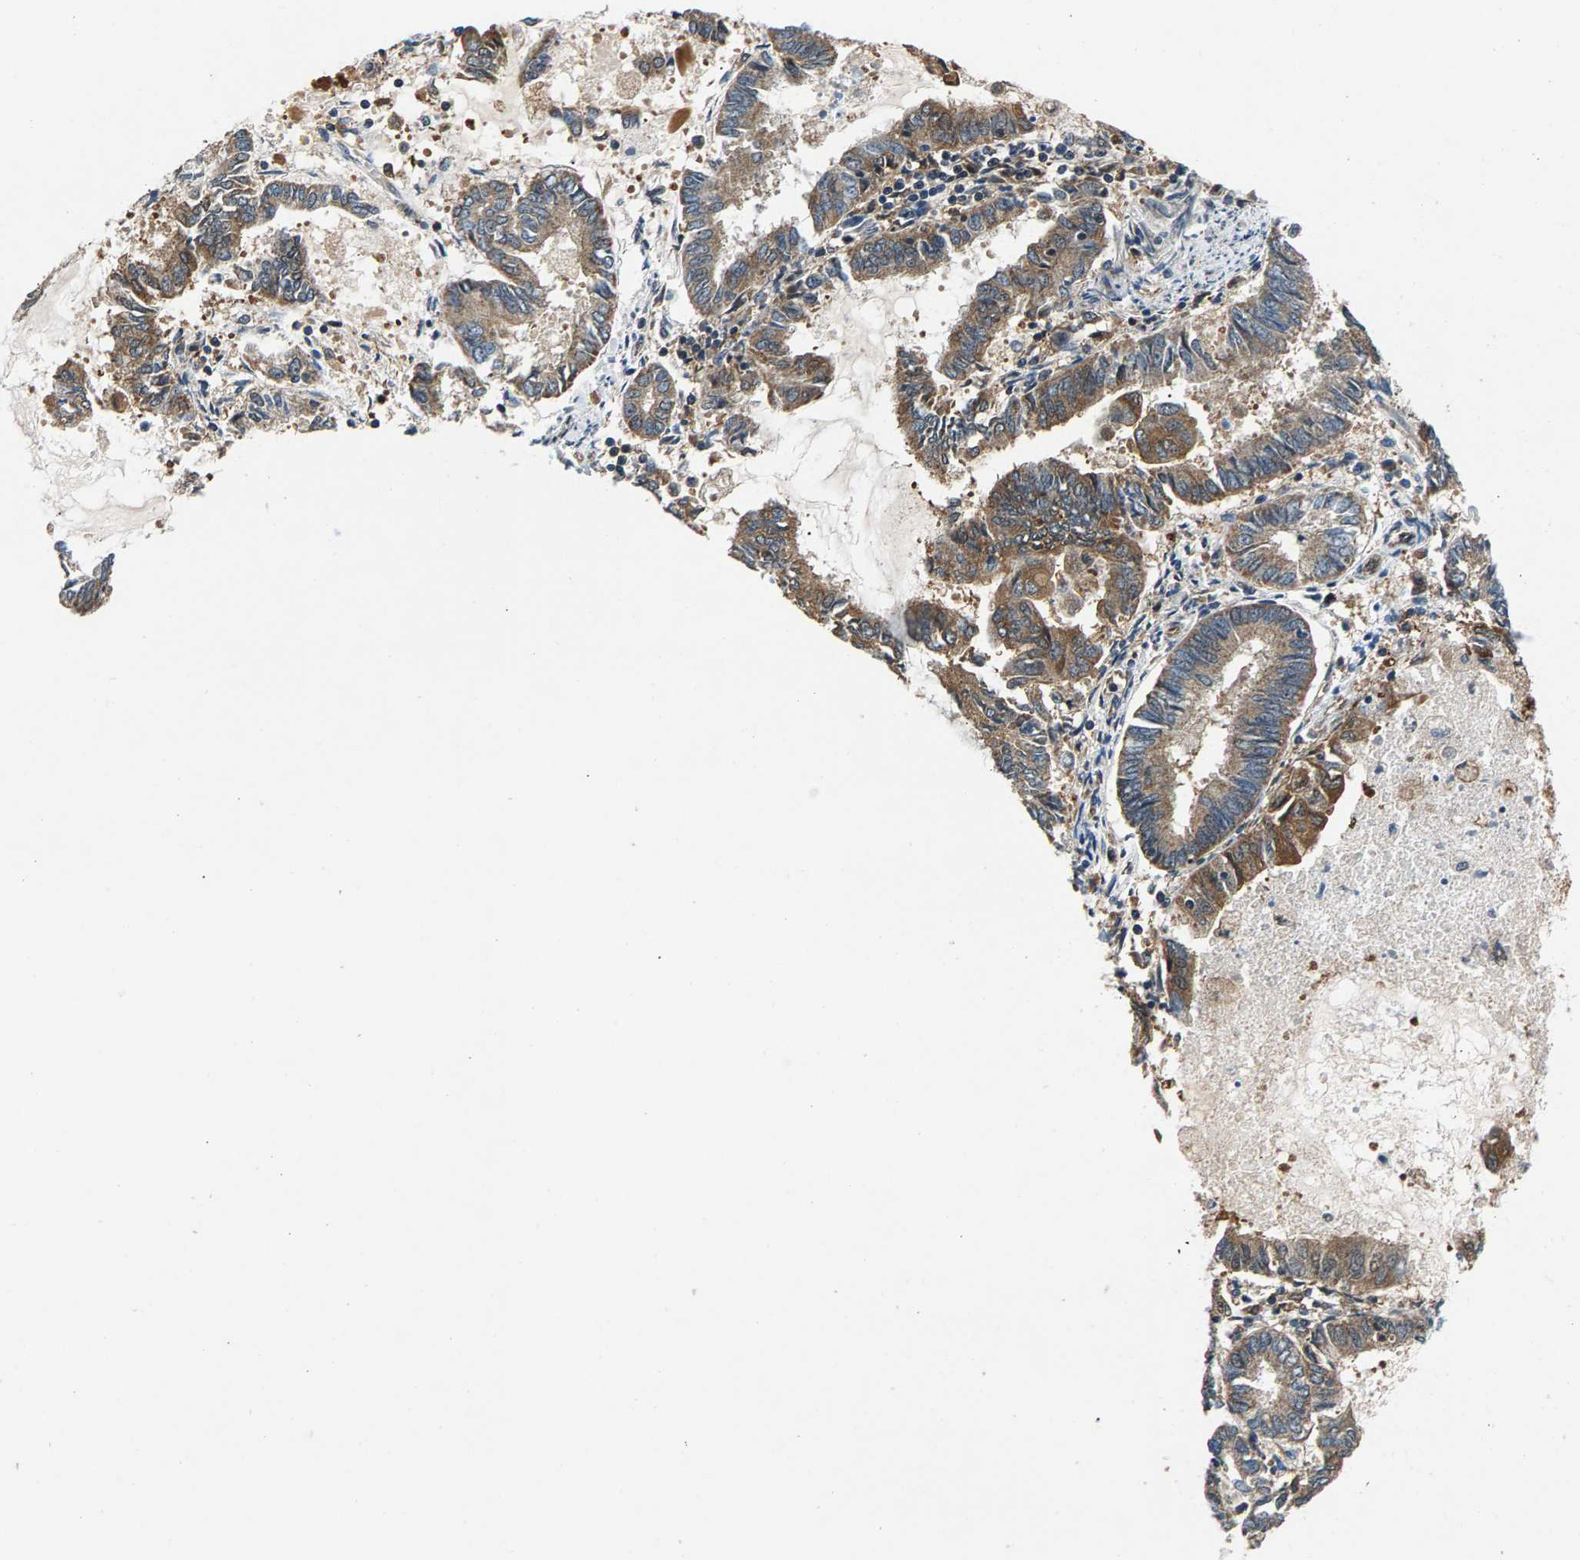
{"staining": {"intensity": "moderate", "quantity": ">75%", "location": "cytoplasmic/membranous"}, "tissue": "endometrial cancer", "cell_type": "Tumor cells", "image_type": "cancer", "snomed": [{"axis": "morphology", "description": "Adenocarcinoma, NOS"}, {"axis": "topography", "description": "Endometrium"}], "caption": "The immunohistochemical stain labels moderate cytoplasmic/membranous expression in tumor cells of endometrial adenocarcinoma tissue.", "gene": "FAM78A", "patient": {"sex": "female", "age": 86}}